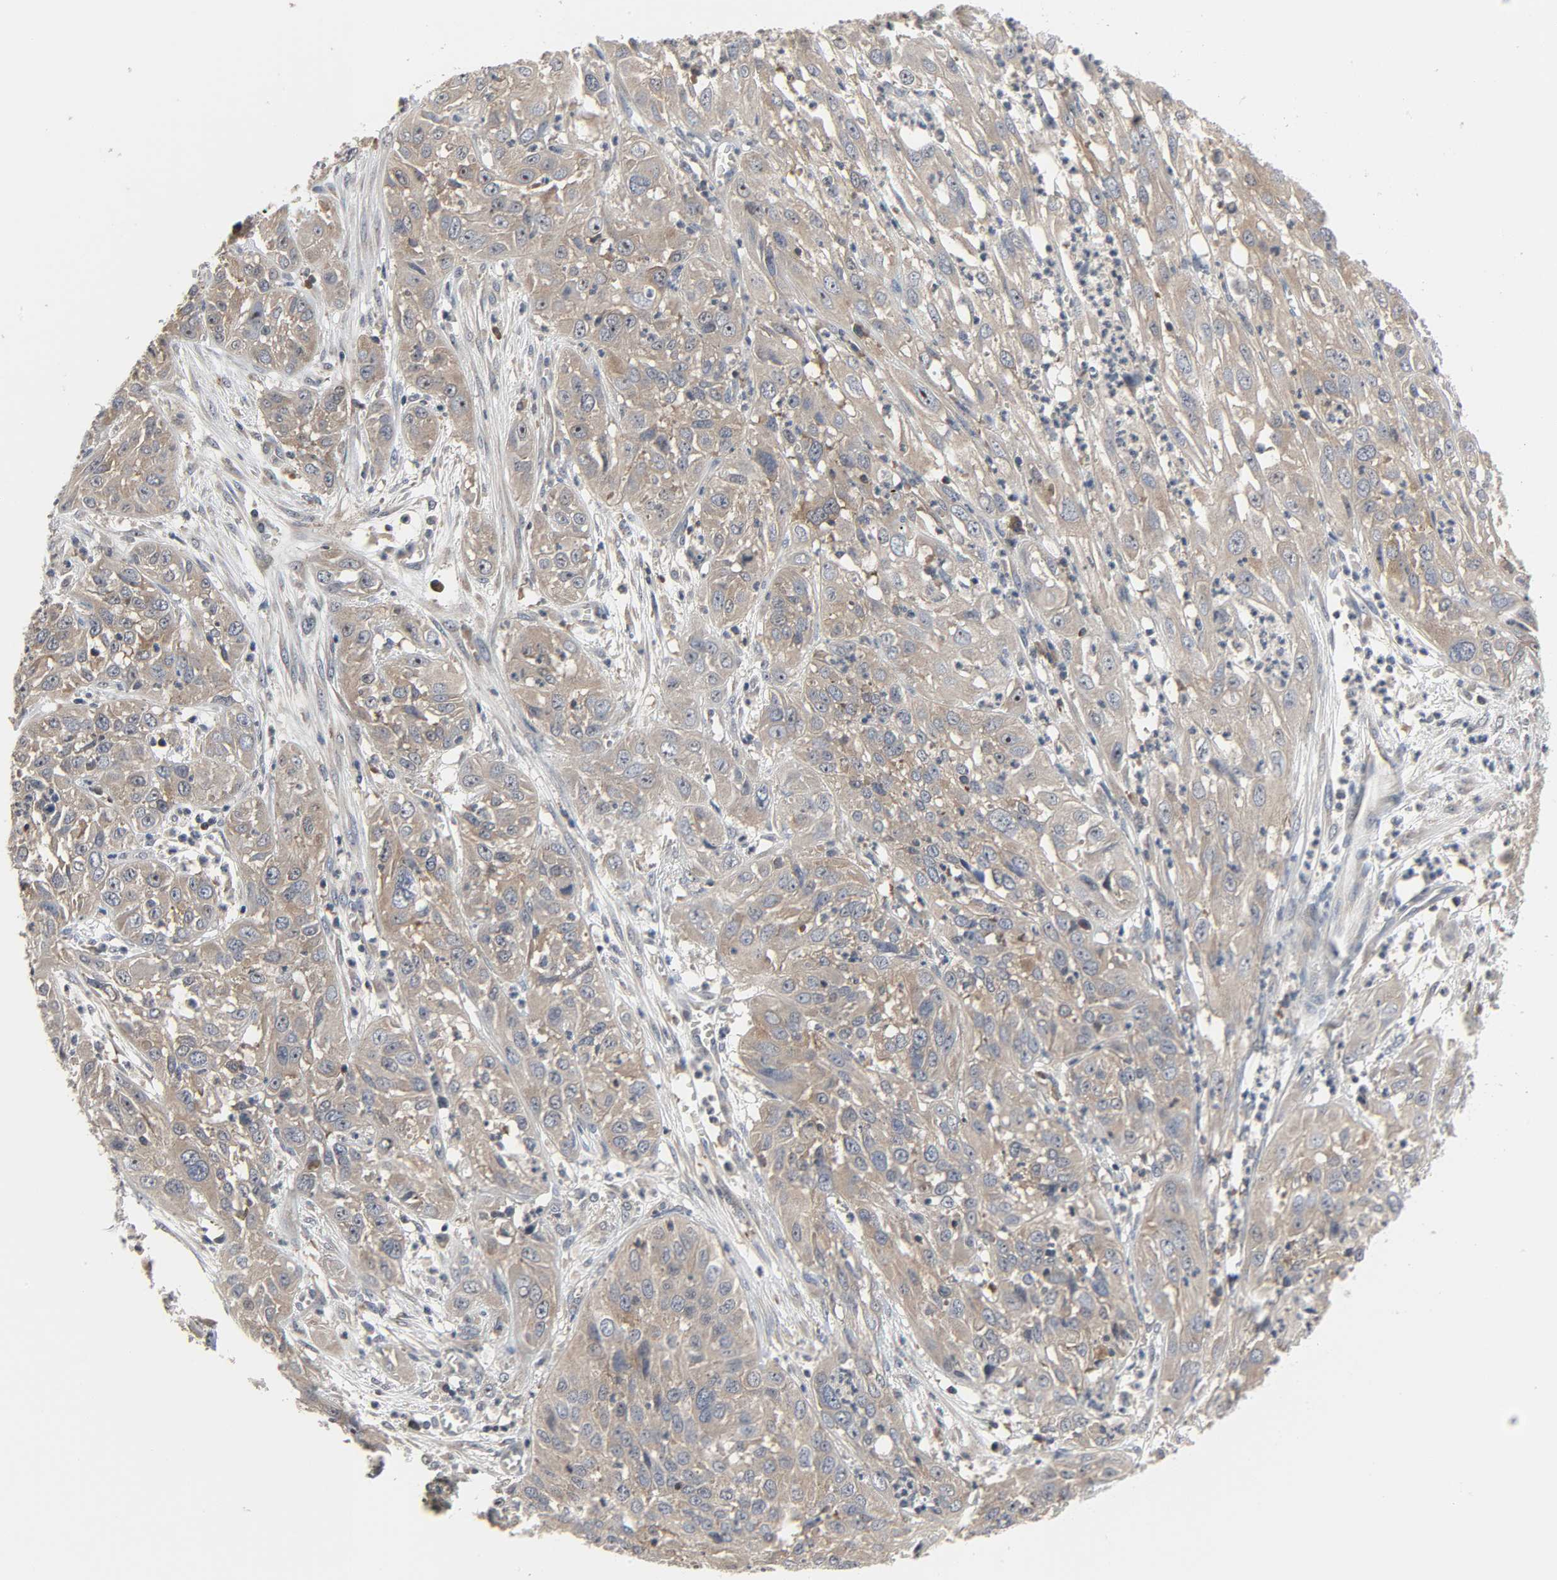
{"staining": {"intensity": "moderate", "quantity": ">75%", "location": "cytoplasmic/membranous"}, "tissue": "cervical cancer", "cell_type": "Tumor cells", "image_type": "cancer", "snomed": [{"axis": "morphology", "description": "Squamous cell carcinoma, NOS"}, {"axis": "topography", "description": "Cervix"}], "caption": "About >75% of tumor cells in human squamous cell carcinoma (cervical) display moderate cytoplasmic/membranous protein expression as visualized by brown immunohistochemical staining.", "gene": "PLEKHA2", "patient": {"sex": "female", "age": 32}}